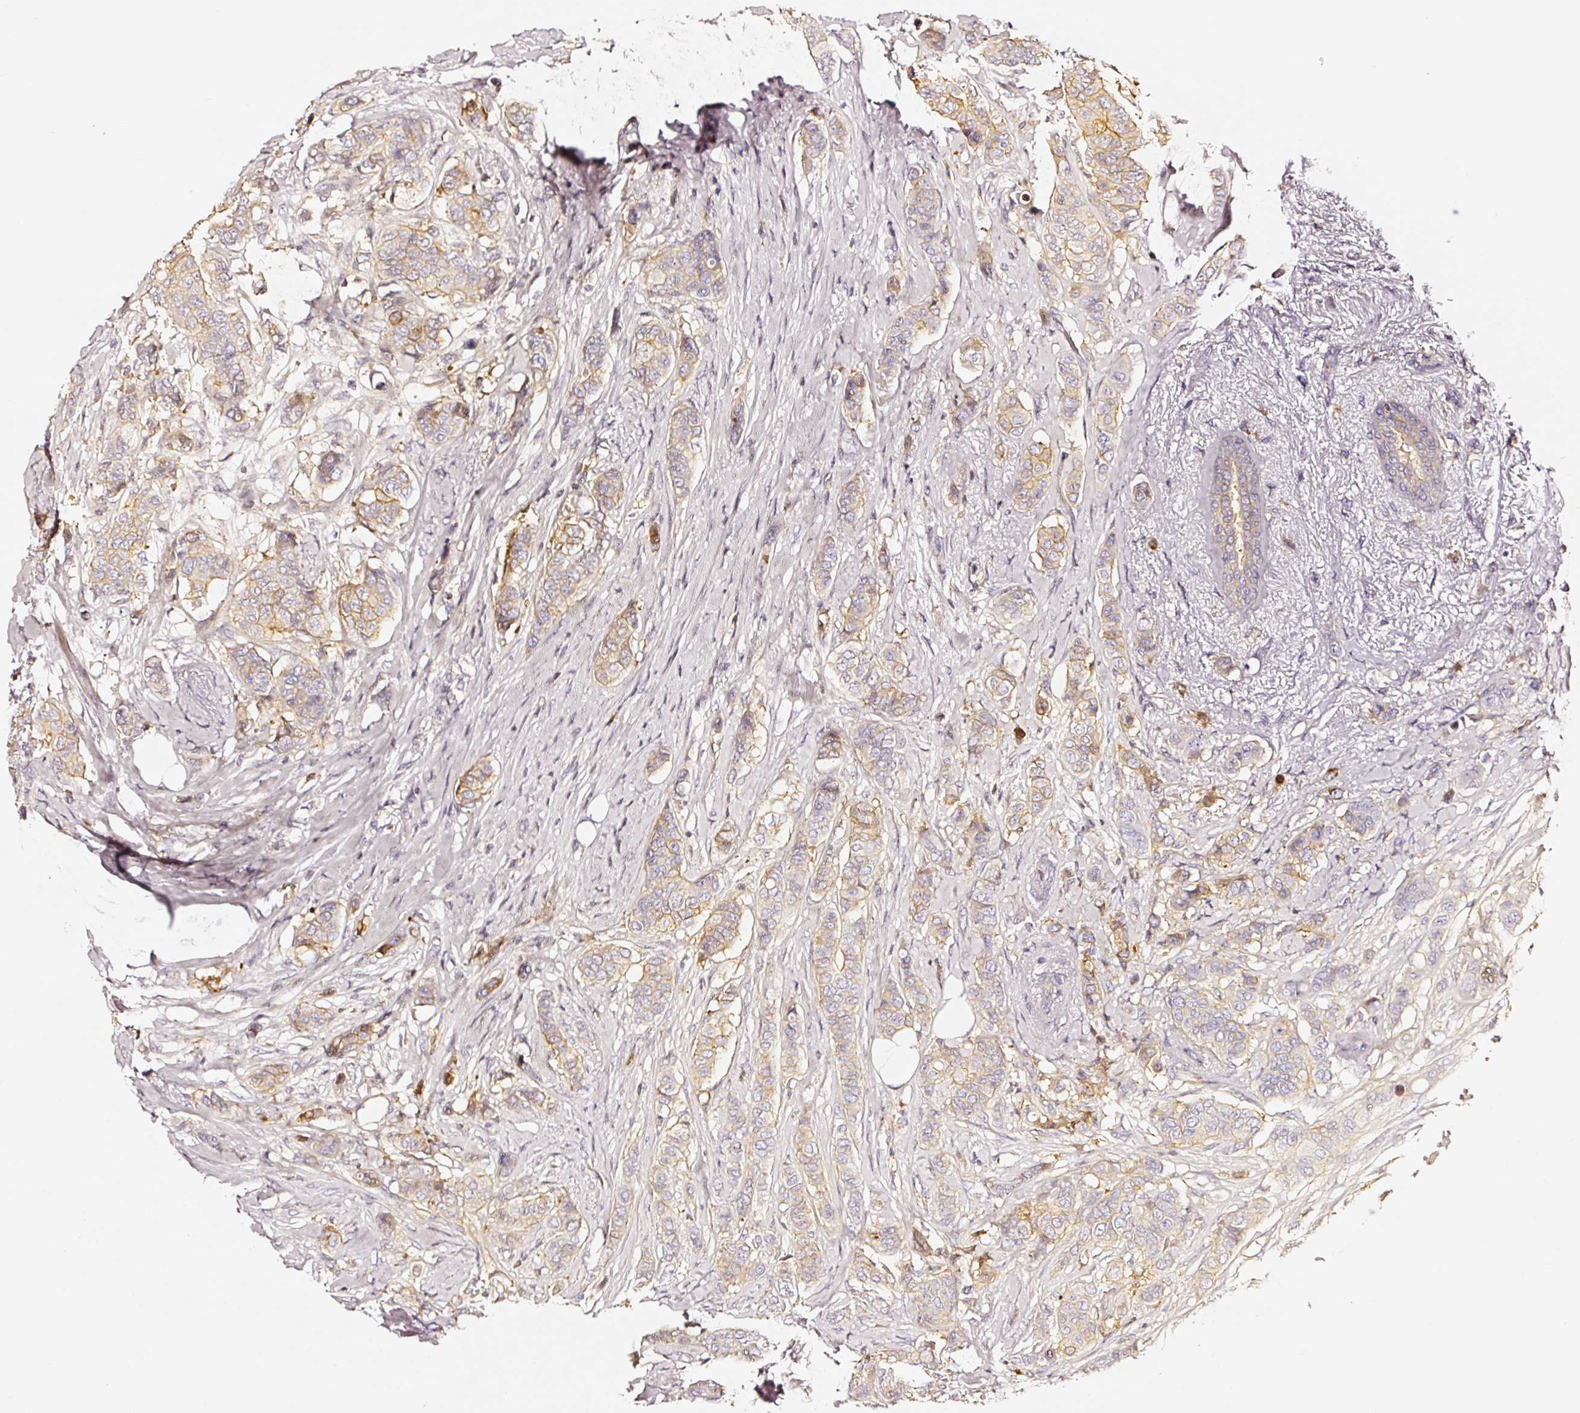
{"staining": {"intensity": "moderate", "quantity": "25%-75%", "location": "cytoplasmic/membranous"}, "tissue": "breast cancer", "cell_type": "Tumor cells", "image_type": "cancer", "snomed": [{"axis": "morphology", "description": "Lobular carcinoma"}, {"axis": "topography", "description": "Breast"}], "caption": "Human breast cancer (lobular carcinoma) stained with a protein marker shows moderate staining in tumor cells.", "gene": "CD47", "patient": {"sex": "female", "age": 51}}